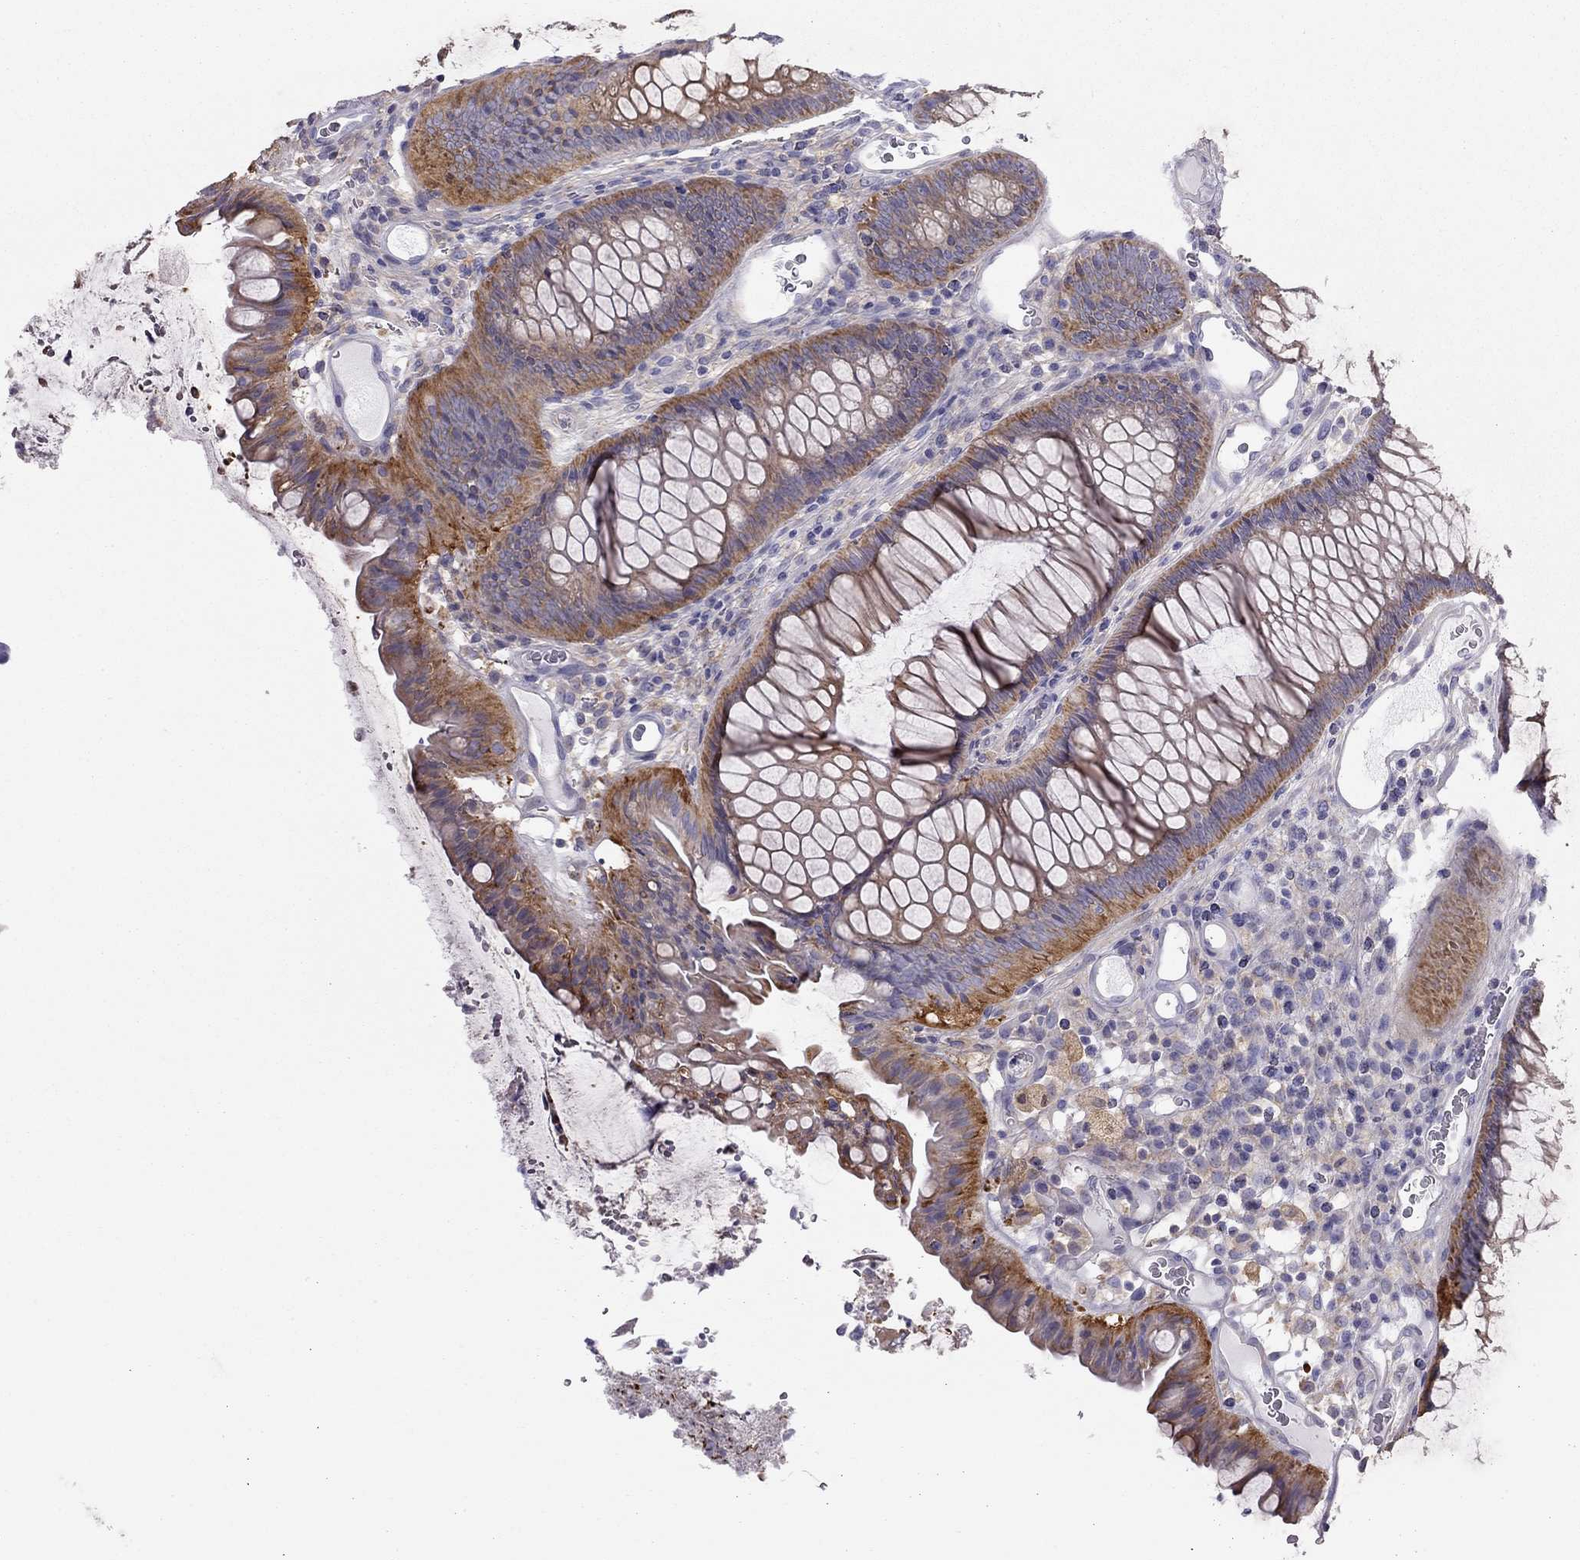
{"staining": {"intensity": "moderate", "quantity": ">75%", "location": "cytoplasmic/membranous"}, "tissue": "colorectal cancer", "cell_type": "Tumor cells", "image_type": "cancer", "snomed": [{"axis": "morphology", "description": "Adenocarcinoma, NOS"}, {"axis": "topography", "description": "Colon"}], "caption": "Immunohistochemical staining of human colorectal cancer reveals medium levels of moderate cytoplasmic/membranous expression in about >75% of tumor cells.", "gene": "ALOX15B", "patient": {"sex": "female", "age": 67}}